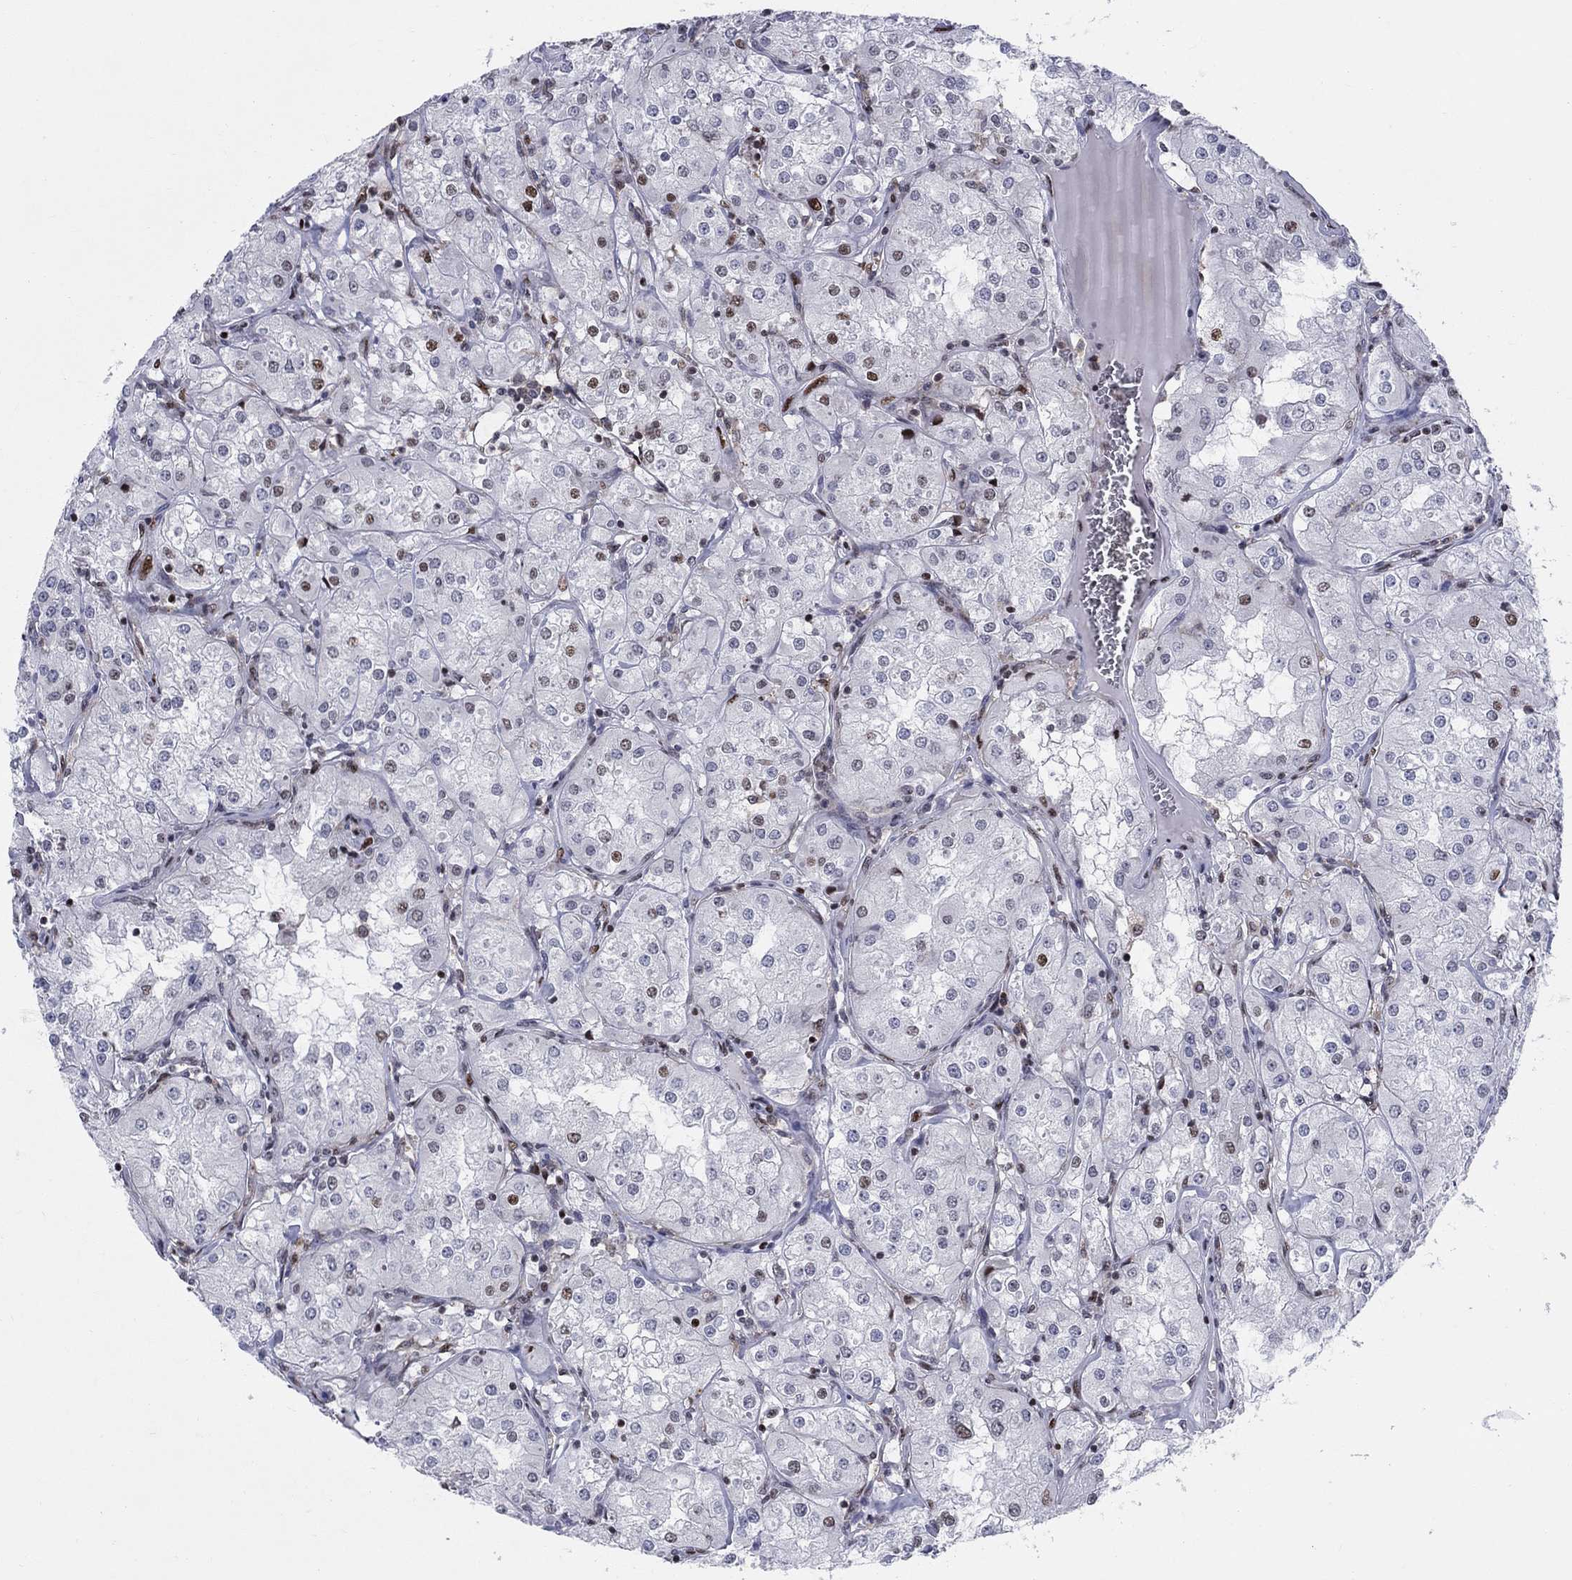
{"staining": {"intensity": "strong", "quantity": "<25%", "location": "nuclear"}, "tissue": "renal cancer", "cell_type": "Tumor cells", "image_type": "cancer", "snomed": [{"axis": "morphology", "description": "Adenocarcinoma, NOS"}, {"axis": "topography", "description": "Kidney"}], "caption": "This image exhibits immunohistochemistry staining of human renal adenocarcinoma, with medium strong nuclear positivity in approximately <25% of tumor cells.", "gene": "ZNHIT3", "patient": {"sex": "male", "age": 77}}